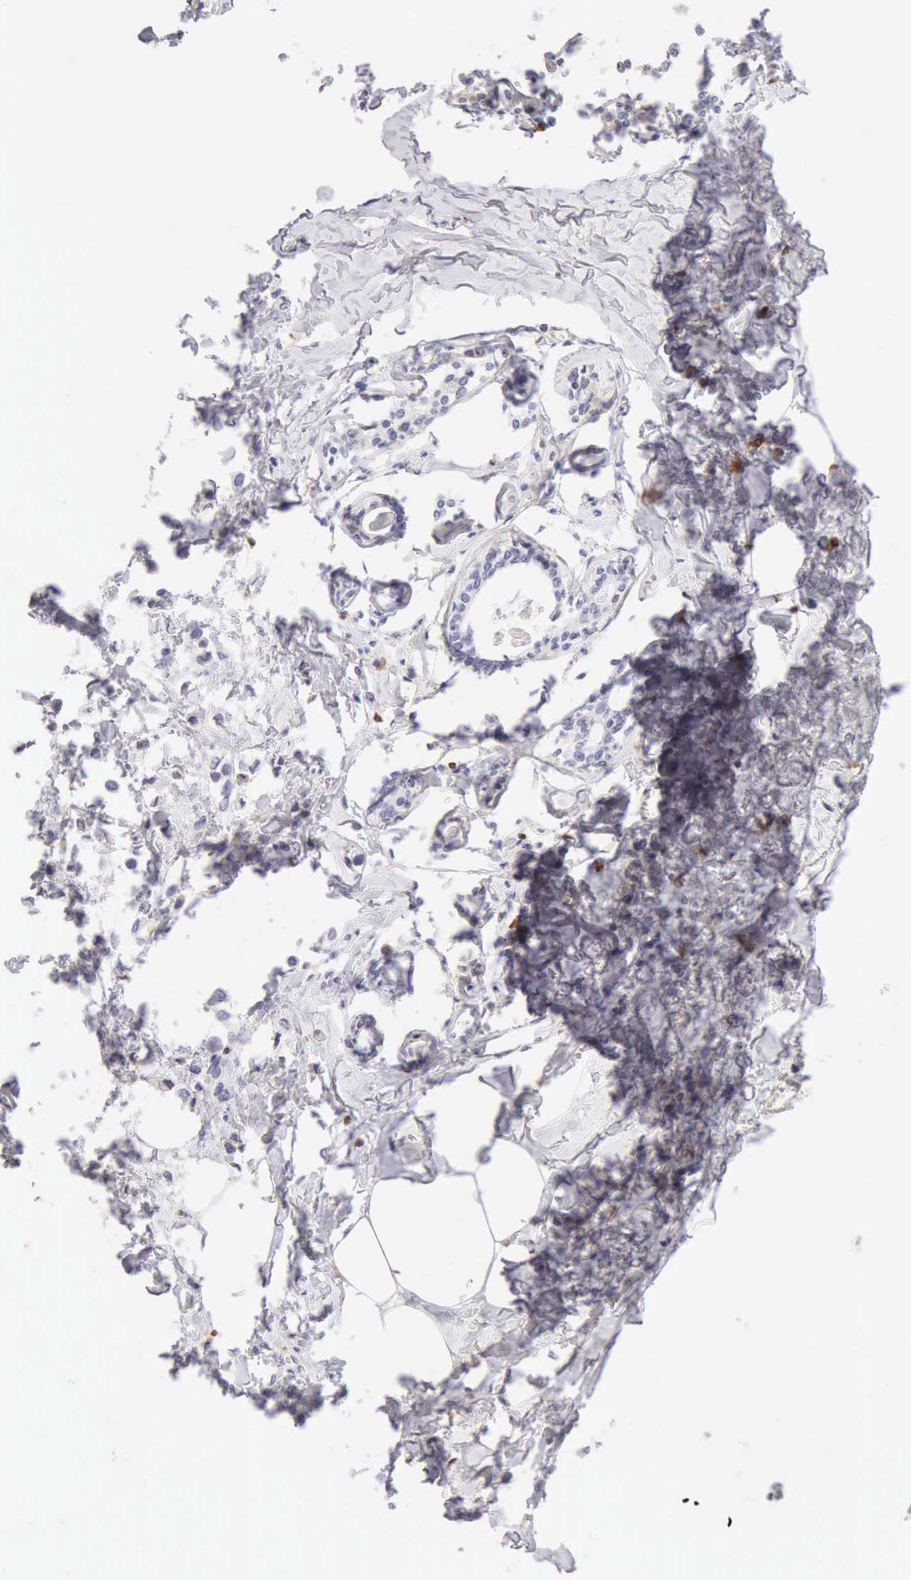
{"staining": {"intensity": "negative", "quantity": "none", "location": "none"}, "tissue": "breast cancer", "cell_type": "Tumor cells", "image_type": "cancer", "snomed": [{"axis": "morphology", "description": "Lobular carcinoma"}, {"axis": "topography", "description": "Breast"}], "caption": "The immunohistochemistry (IHC) photomicrograph has no significant positivity in tumor cells of breast cancer (lobular carcinoma) tissue.", "gene": "RNASE1", "patient": {"sex": "female", "age": 51}}